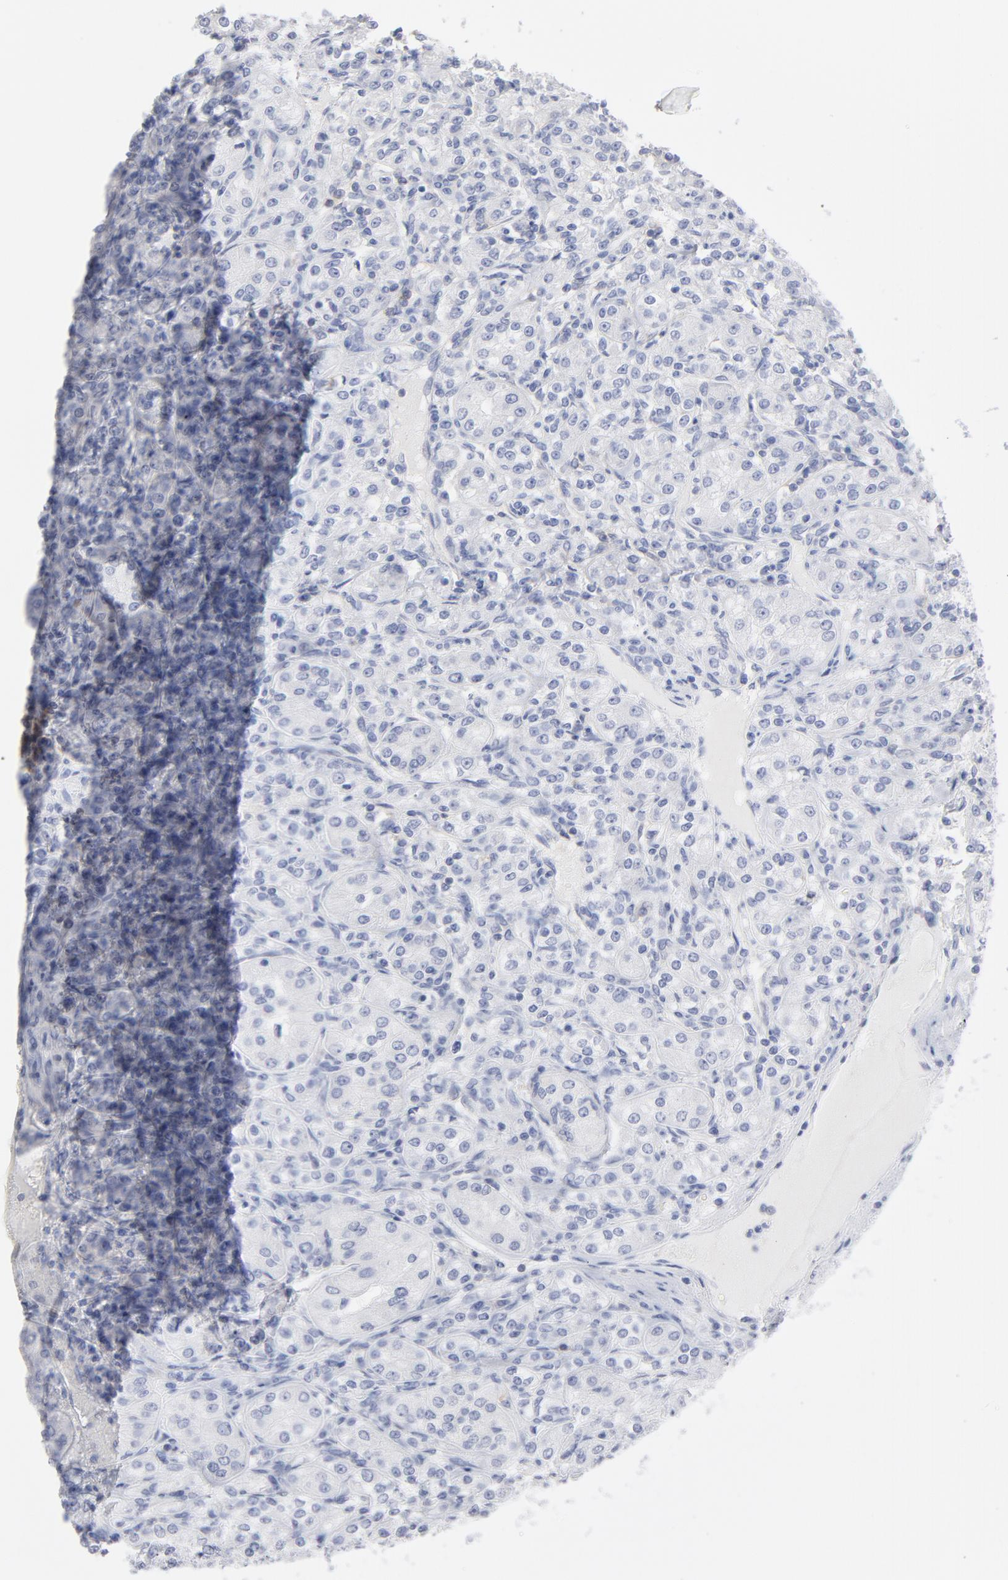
{"staining": {"intensity": "negative", "quantity": "none", "location": "none"}, "tissue": "renal cancer", "cell_type": "Tumor cells", "image_type": "cancer", "snomed": [{"axis": "morphology", "description": "Adenocarcinoma, NOS"}, {"axis": "topography", "description": "Kidney"}], "caption": "Immunohistochemistry (IHC) image of human renal cancer stained for a protein (brown), which shows no positivity in tumor cells. (DAB immunohistochemistry, high magnification).", "gene": "P2RY8", "patient": {"sex": "male", "age": 77}}